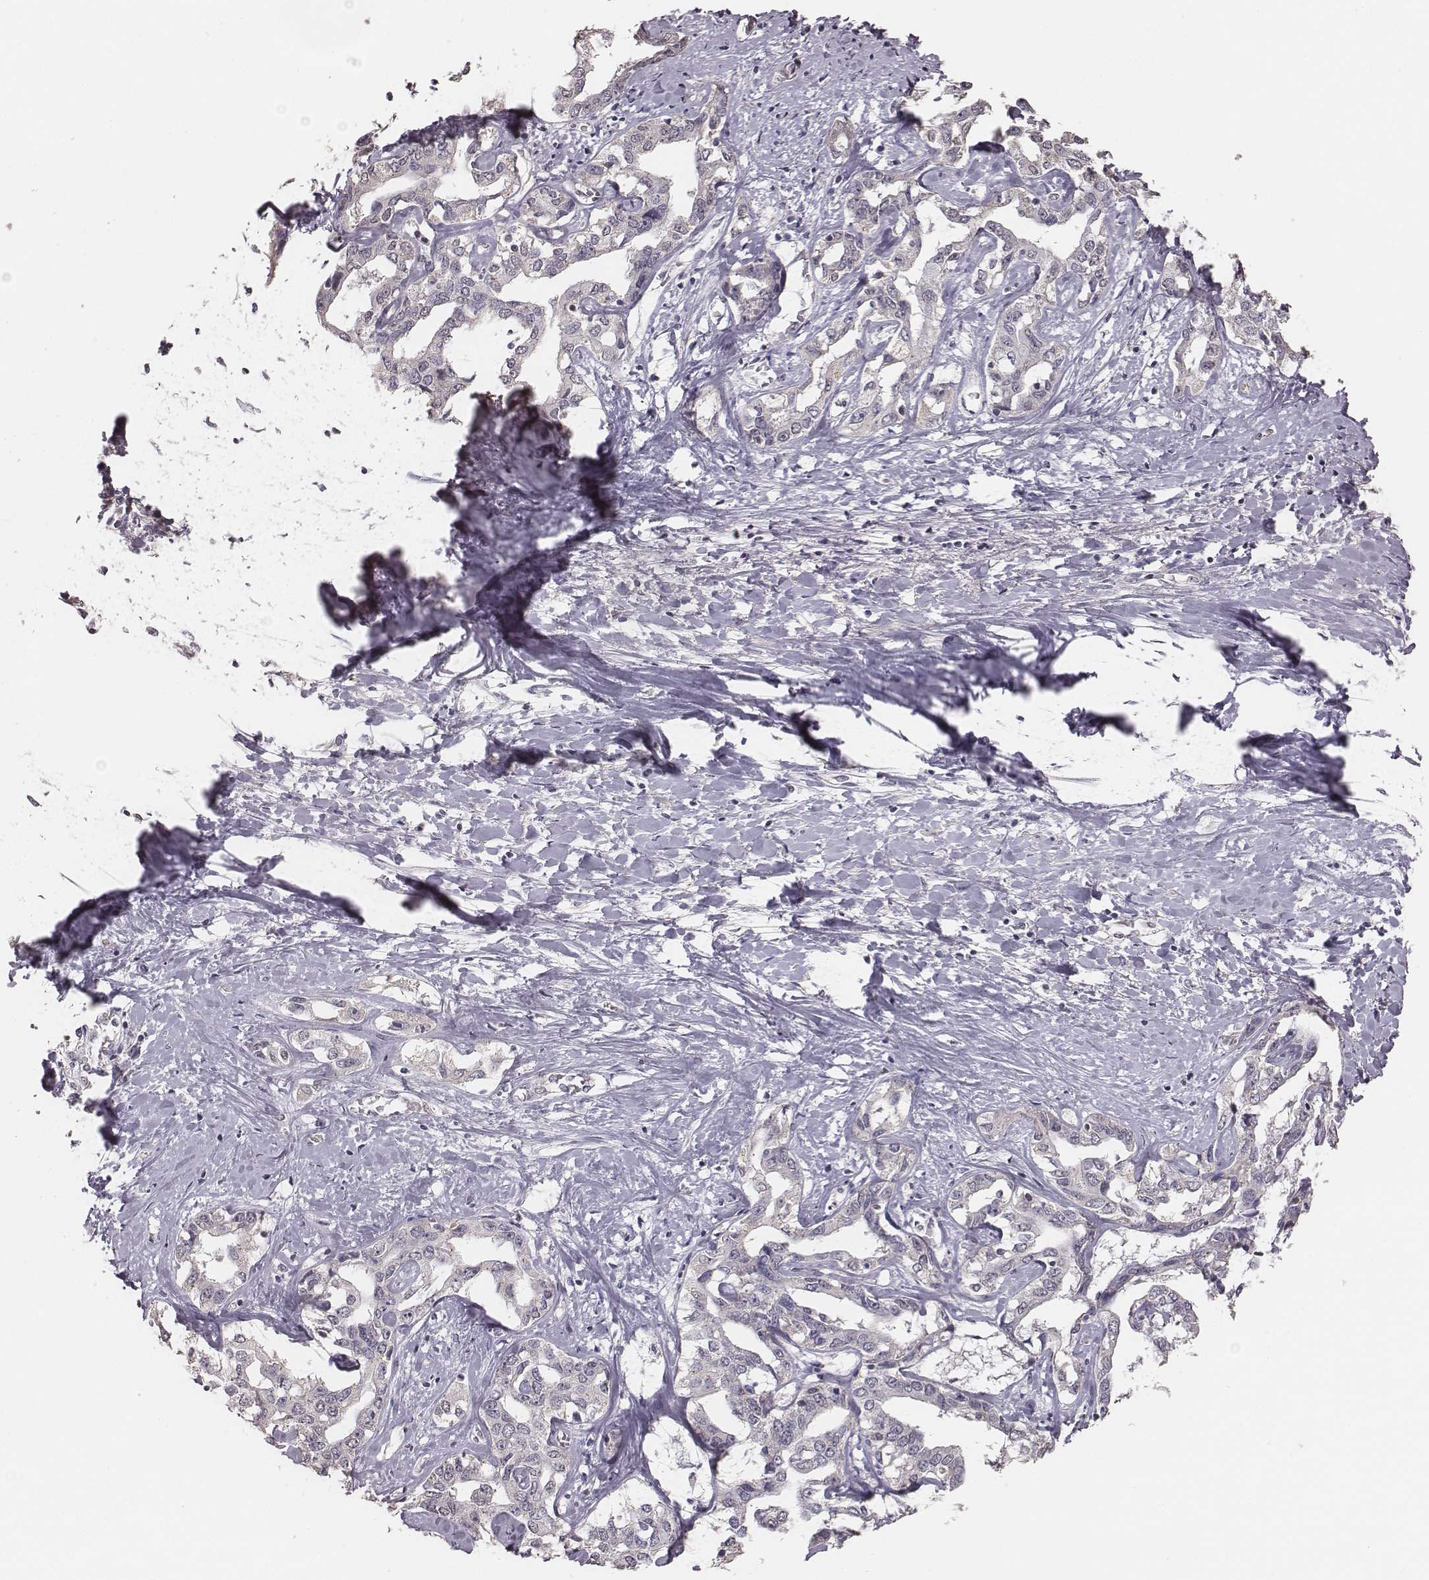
{"staining": {"intensity": "negative", "quantity": "none", "location": "none"}, "tissue": "liver cancer", "cell_type": "Tumor cells", "image_type": "cancer", "snomed": [{"axis": "morphology", "description": "Cholangiocarcinoma"}, {"axis": "topography", "description": "Liver"}], "caption": "The histopathology image demonstrates no significant staining in tumor cells of liver cancer.", "gene": "SLC7A4", "patient": {"sex": "male", "age": 59}}